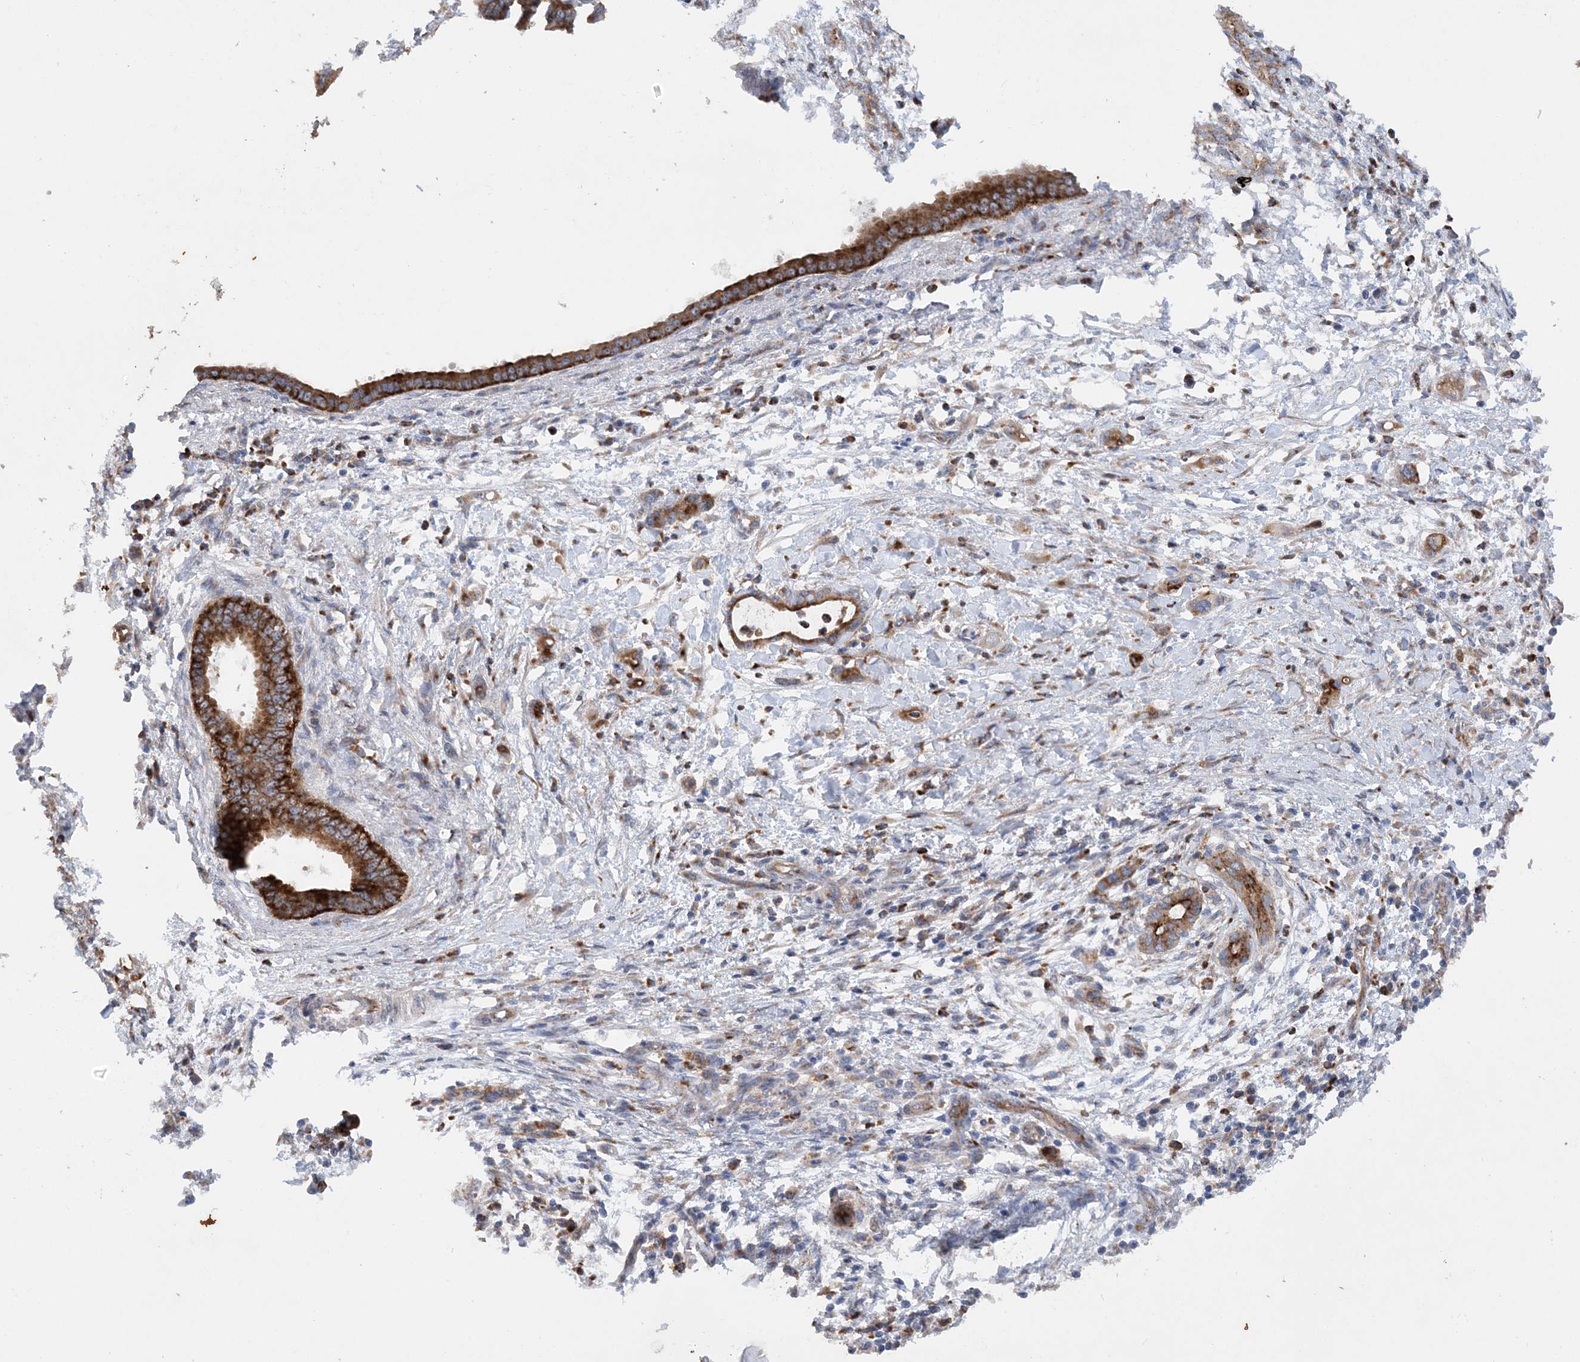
{"staining": {"intensity": "strong", "quantity": ">75%", "location": "cytoplasmic/membranous"}, "tissue": "pancreatic cancer", "cell_type": "Tumor cells", "image_type": "cancer", "snomed": [{"axis": "morphology", "description": "Adenocarcinoma, NOS"}, {"axis": "topography", "description": "Pancreas"}], "caption": "There is high levels of strong cytoplasmic/membranous positivity in tumor cells of adenocarcinoma (pancreatic), as demonstrated by immunohistochemical staining (brown color).", "gene": "PTTG1IP", "patient": {"sex": "female", "age": 55}}